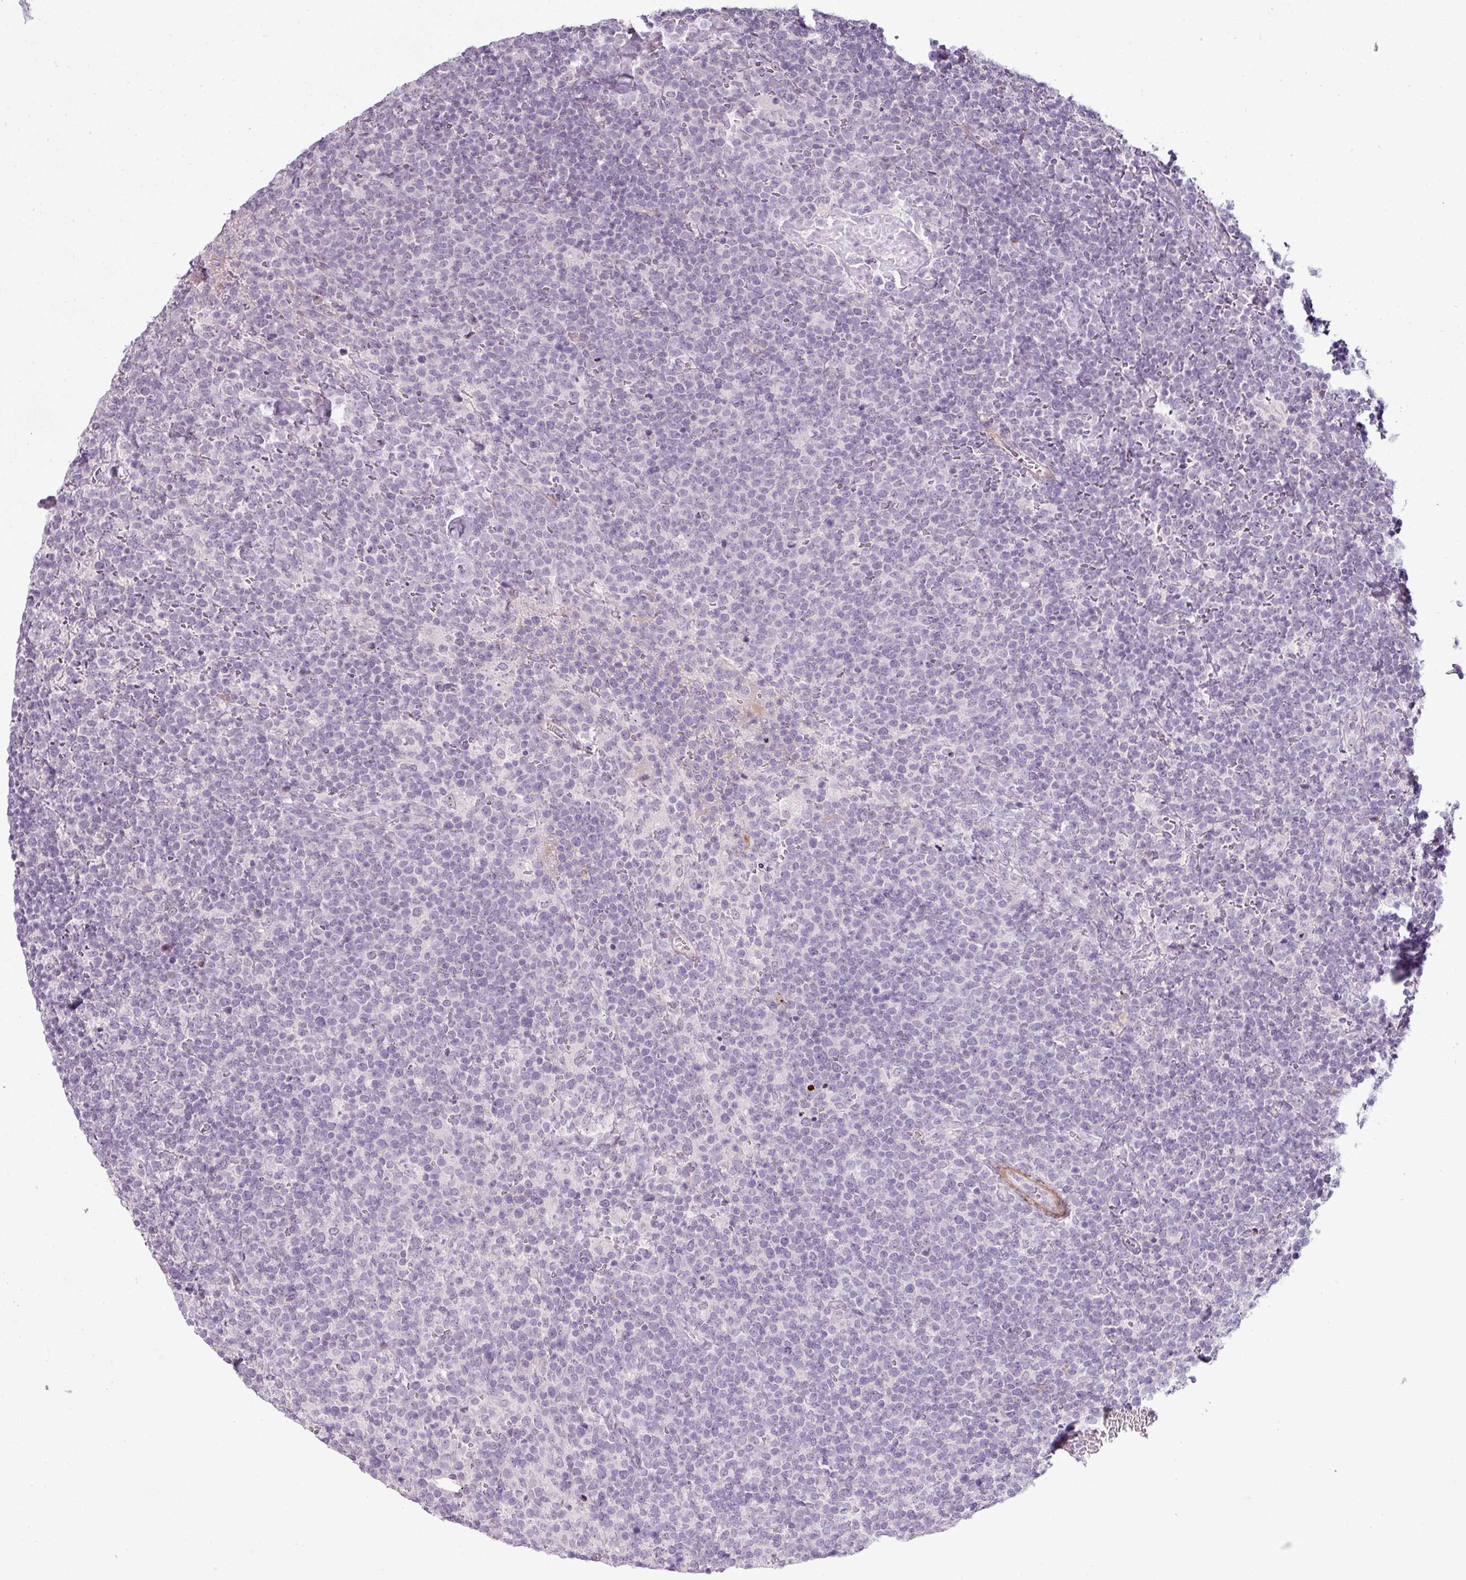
{"staining": {"intensity": "negative", "quantity": "none", "location": "none"}, "tissue": "lymphoma", "cell_type": "Tumor cells", "image_type": "cancer", "snomed": [{"axis": "morphology", "description": "Malignant lymphoma, non-Hodgkin's type, High grade"}, {"axis": "topography", "description": "Lymph node"}], "caption": "Protein analysis of high-grade malignant lymphoma, non-Hodgkin's type demonstrates no significant staining in tumor cells. (Brightfield microscopy of DAB (3,3'-diaminobenzidine) immunohistochemistry at high magnification).", "gene": "ZNF688", "patient": {"sex": "male", "age": 61}}